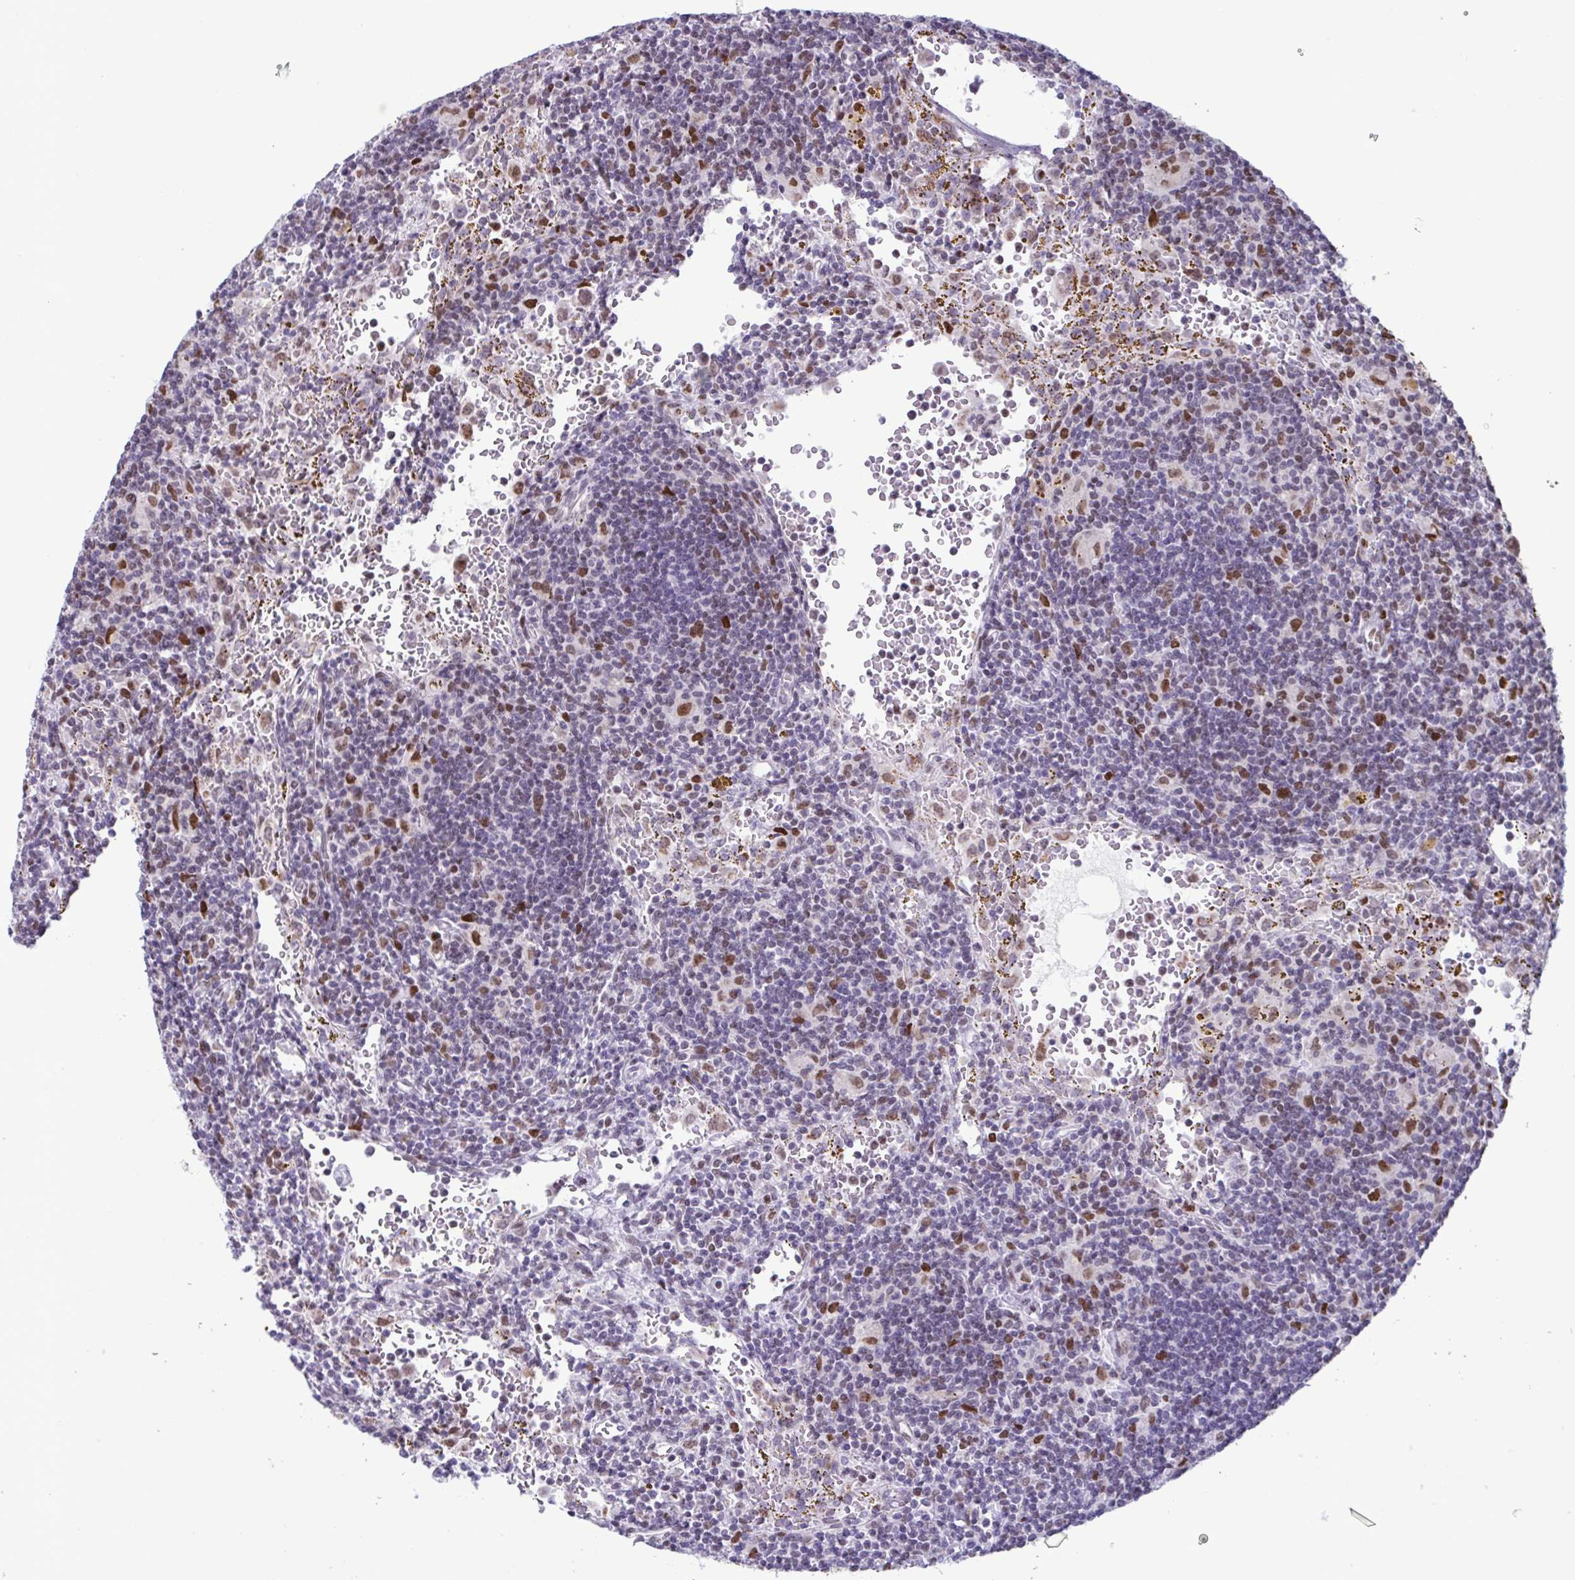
{"staining": {"intensity": "negative", "quantity": "none", "location": "none"}, "tissue": "lymphoma", "cell_type": "Tumor cells", "image_type": "cancer", "snomed": [{"axis": "morphology", "description": "Malignant lymphoma, non-Hodgkin's type, Low grade"}, {"axis": "topography", "description": "Spleen"}], "caption": "There is no significant staining in tumor cells of malignant lymphoma, non-Hodgkin's type (low-grade).", "gene": "IRF1", "patient": {"sex": "female", "age": 70}}